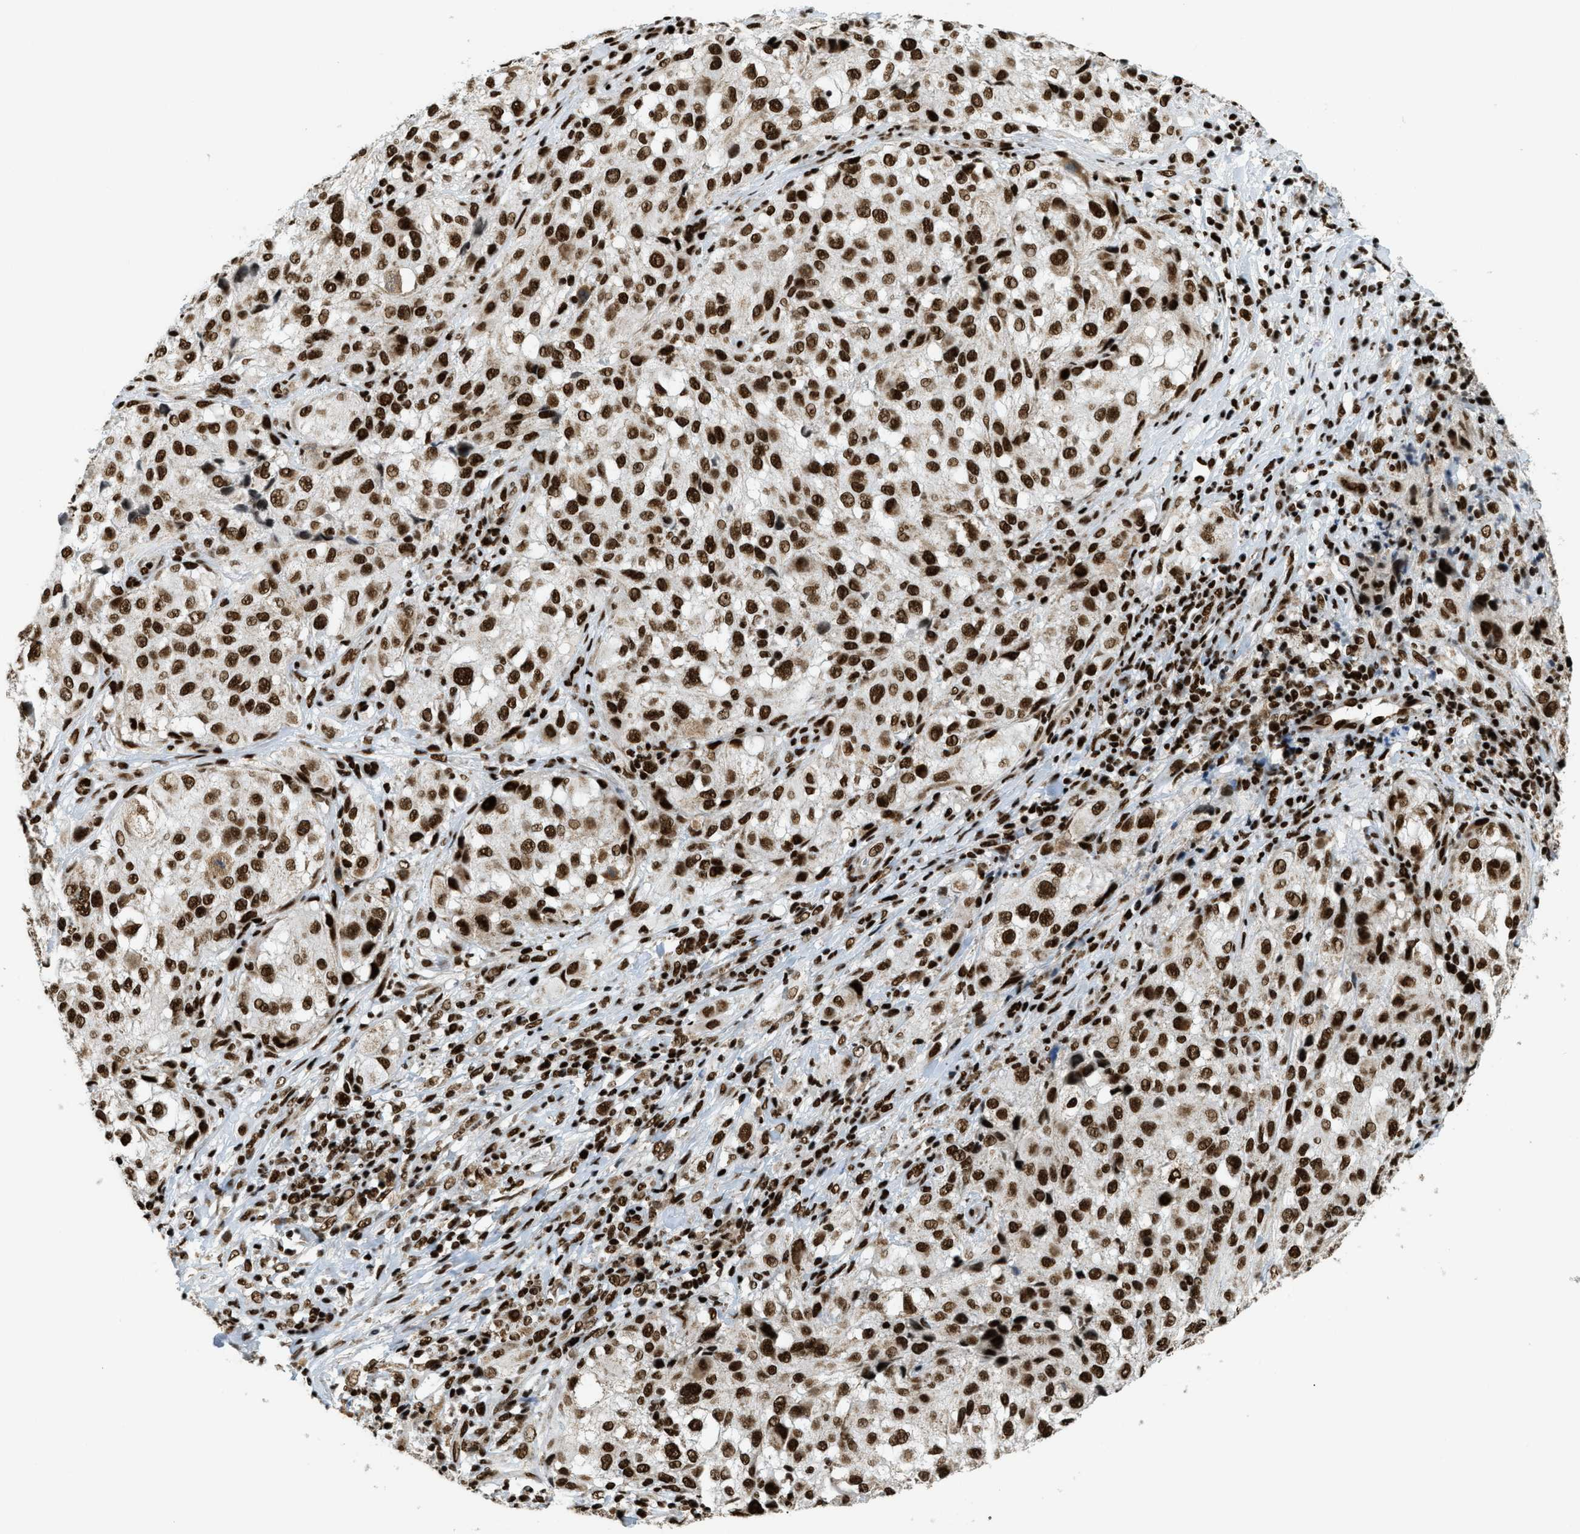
{"staining": {"intensity": "strong", "quantity": ">75%", "location": "nuclear"}, "tissue": "melanoma", "cell_type": "Tumor cells", "image_type": "cancer", "snomed": [{"axis": "morphology", "description": "Necrosis, NOS"}, {"axis": "morphology", "description": "Malignant melanoma, NOS"}, {"axis": "topography", "description": "Skin"}], "caption": "Immunohistochemistry of malignant melanoma reveals high levels of strong nuclear expression in about >75% of tumor cells.", "gene": "GABPB1", "patient": {"sex": "female", "age": 87}}